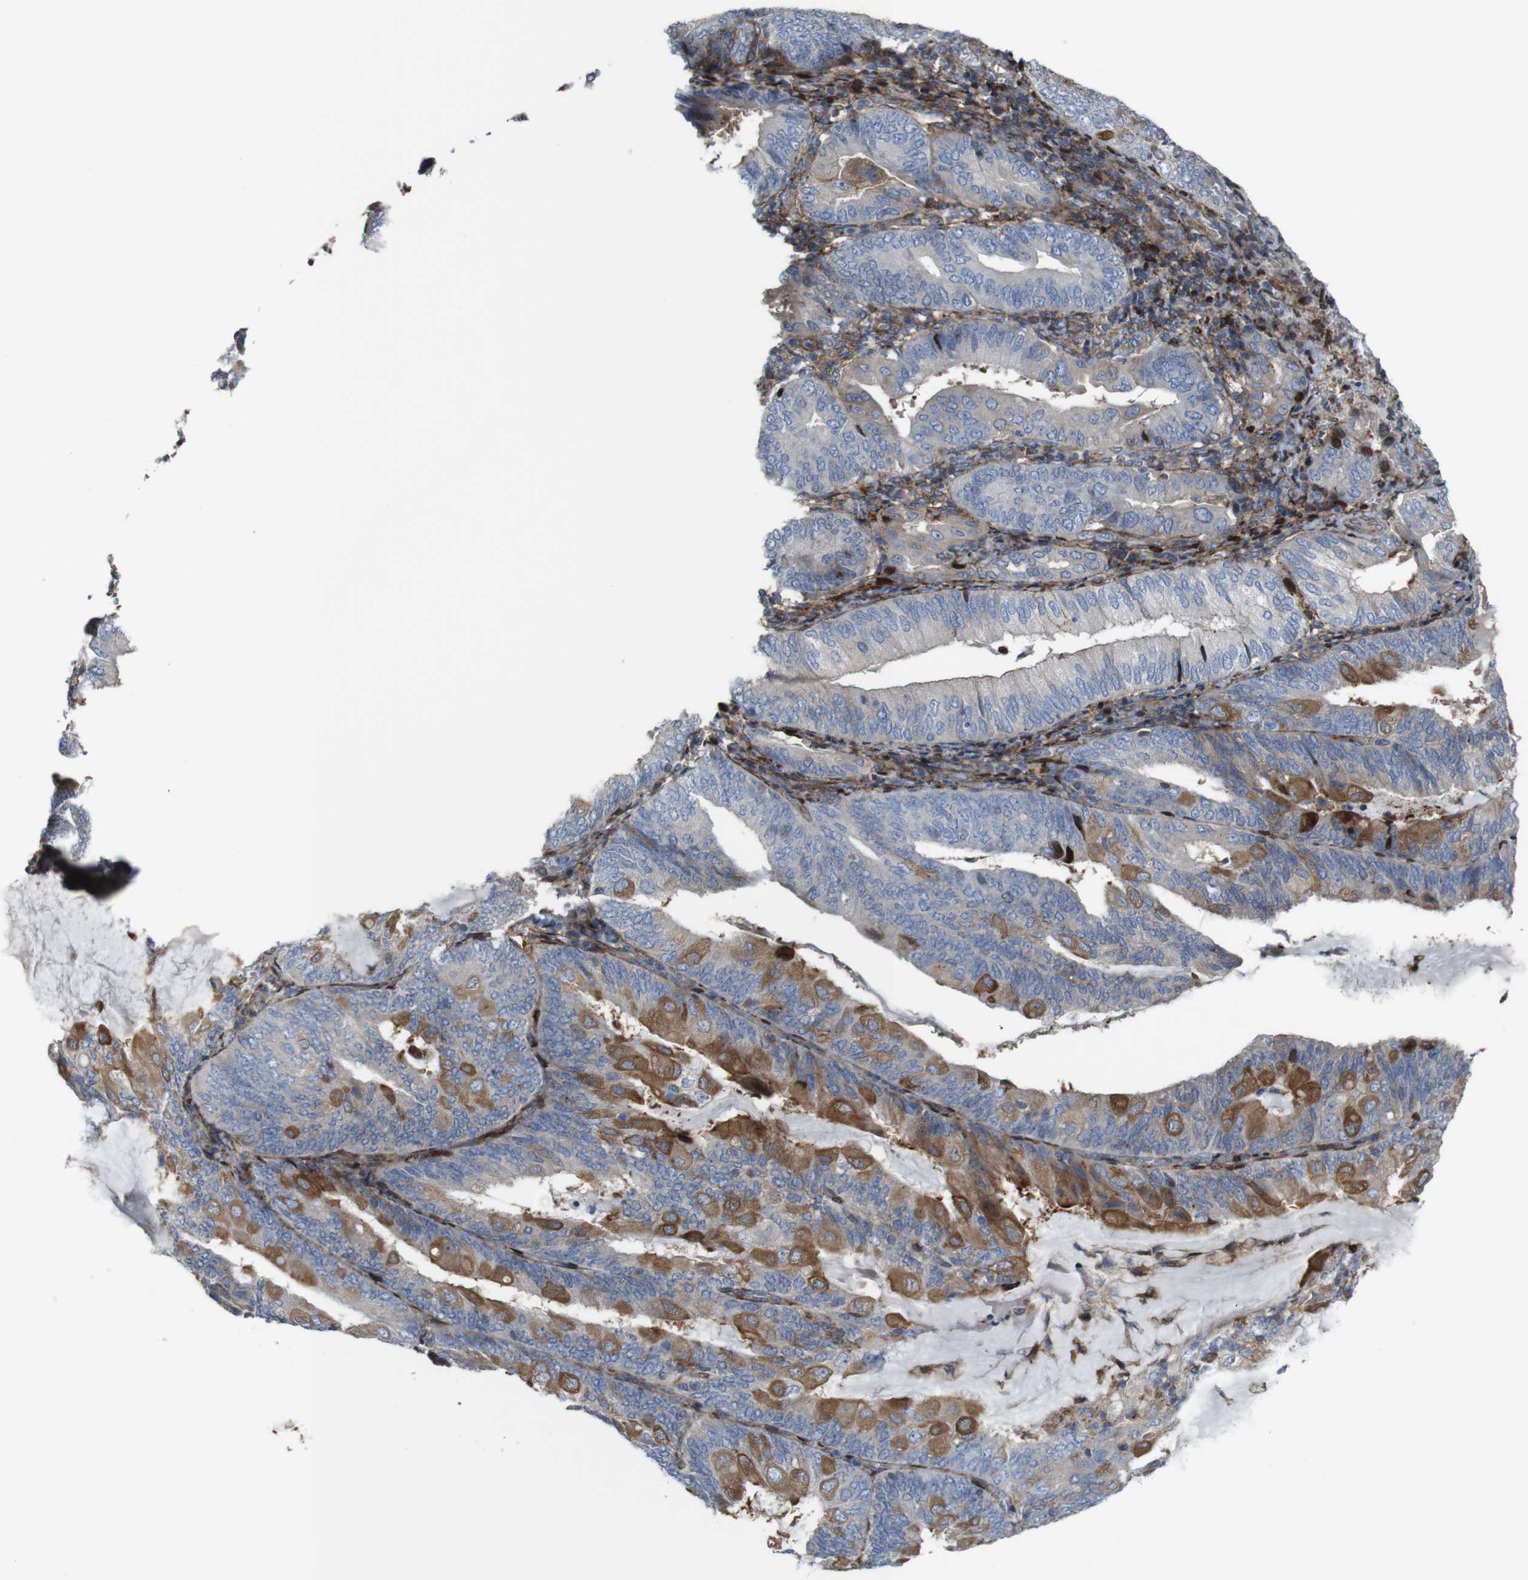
{"staining": {"intensity": "moderate", "quantity": "<25%", "location": "cytoplasmic/membranous"}, "tissue": "endometrial cancer", "cell_type": "Tumor cells", "image_type": "cancer", "snomed": [{"axis": "morphology", "description": "Adenocarcinoma, NOS"}, {"axis": "topography", "description": "Endometrium"}], "caption": "High-power microscopy captured an immunohistochemistry (IHC) photomicrograph of adenocarcinoma (endometrial), revealing moderate cytoplasmic/membranous expression in approximately <25% of tumor cells.", "gene": "PCOLCE2", "patient": {"sex": "female", "age": 81}}